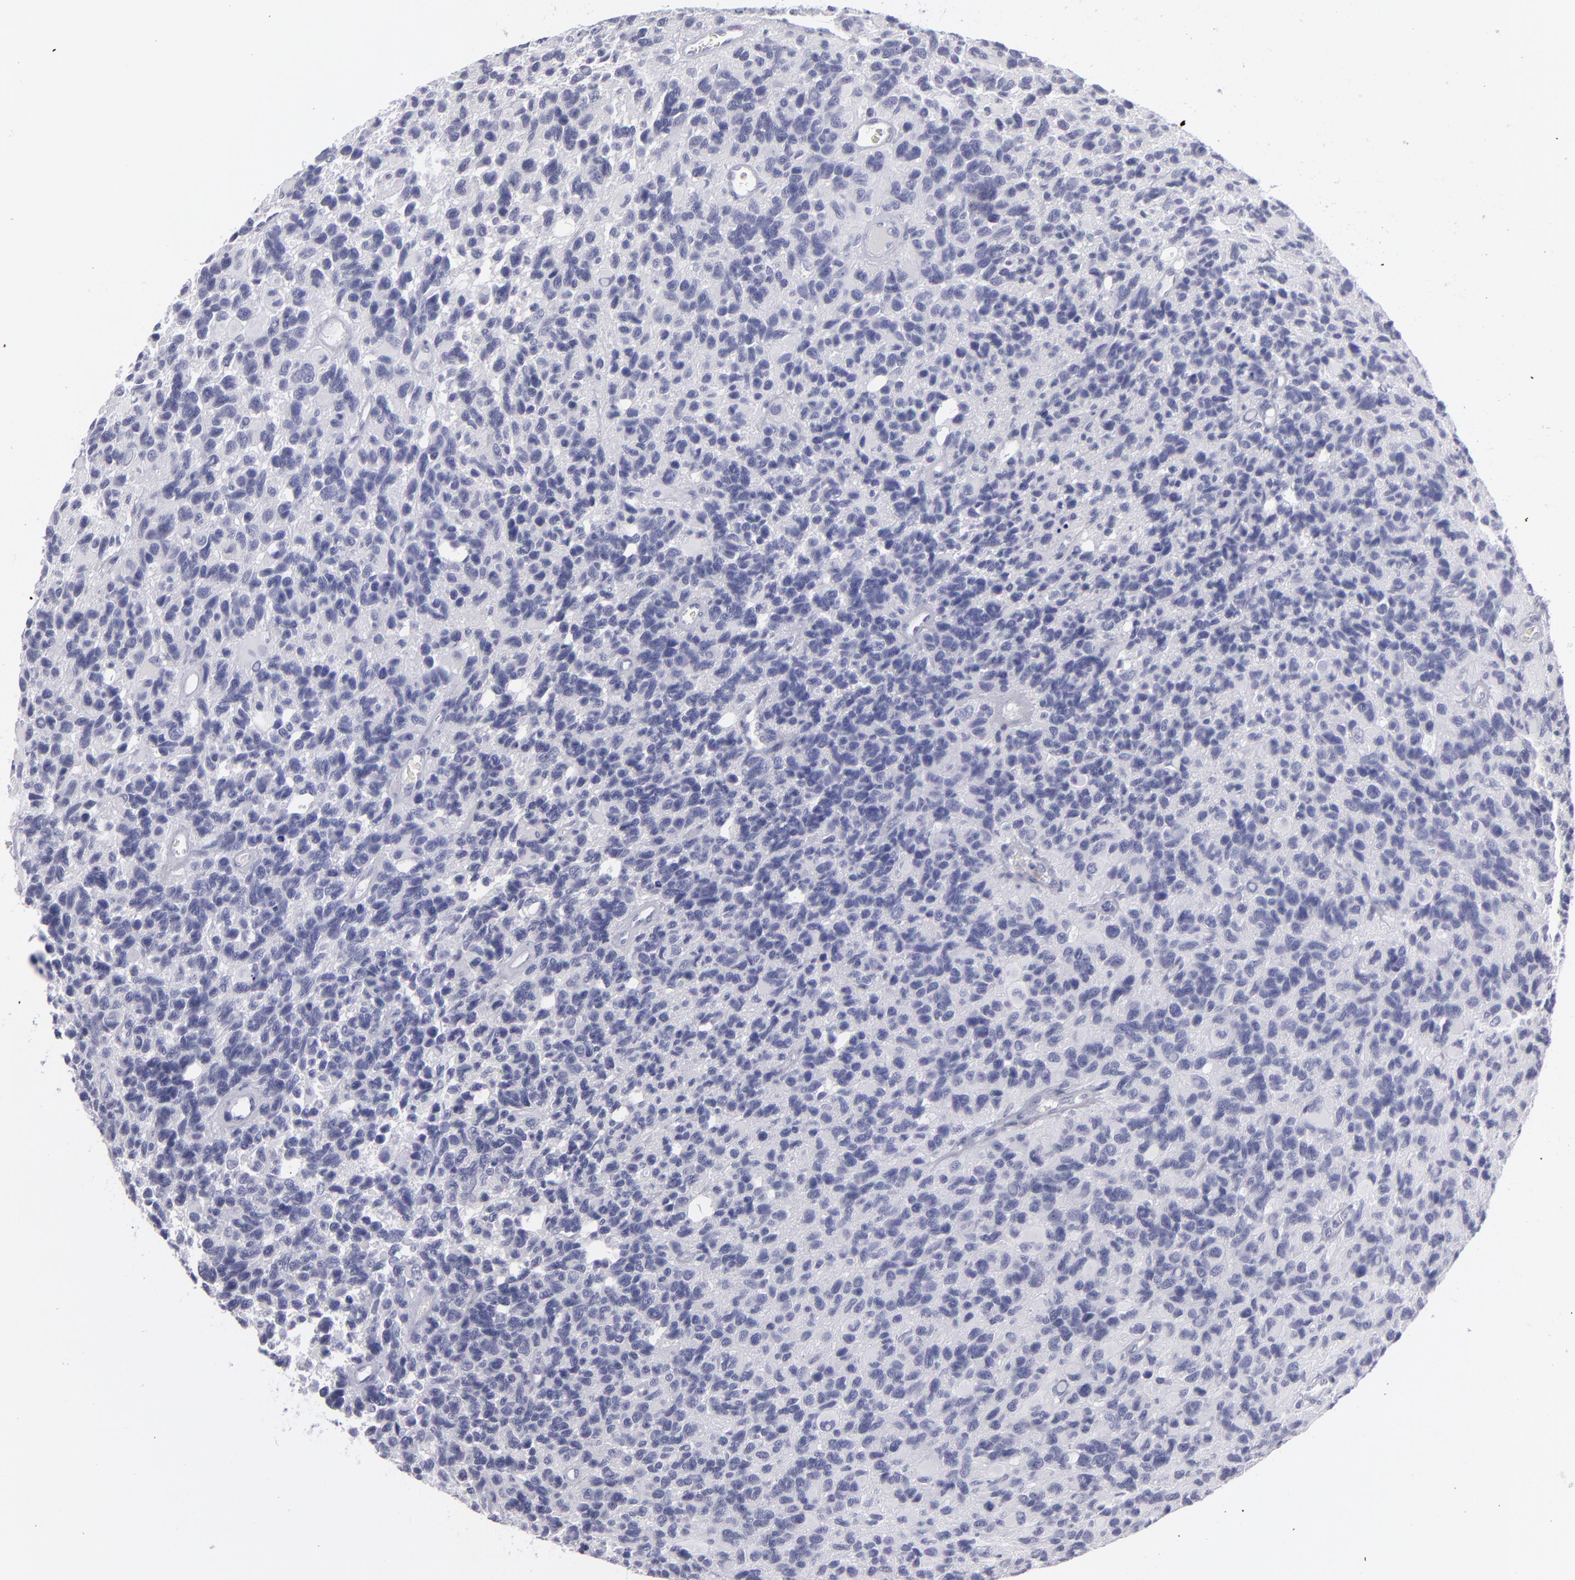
{"staining": {"intensity": "negative", "quantity": "none", "location": "none"}, "tissue": "glioma", "cell_type": "Tumor cells", "image_type": "cancer", "snomed": [{"axis": "morphology", "description": "Glioma, malignant, High grade"}, {"axis": "topography", "description": "Brain"}], "caption": "This image is of high-grade glioma (malignant) stained with IHC to label a protein in brown with the nuclei are counter-stained blue. There is no staining in tumor cells.", "gene": "MYH11", "patient": {"sex": "male", "age": 77}}